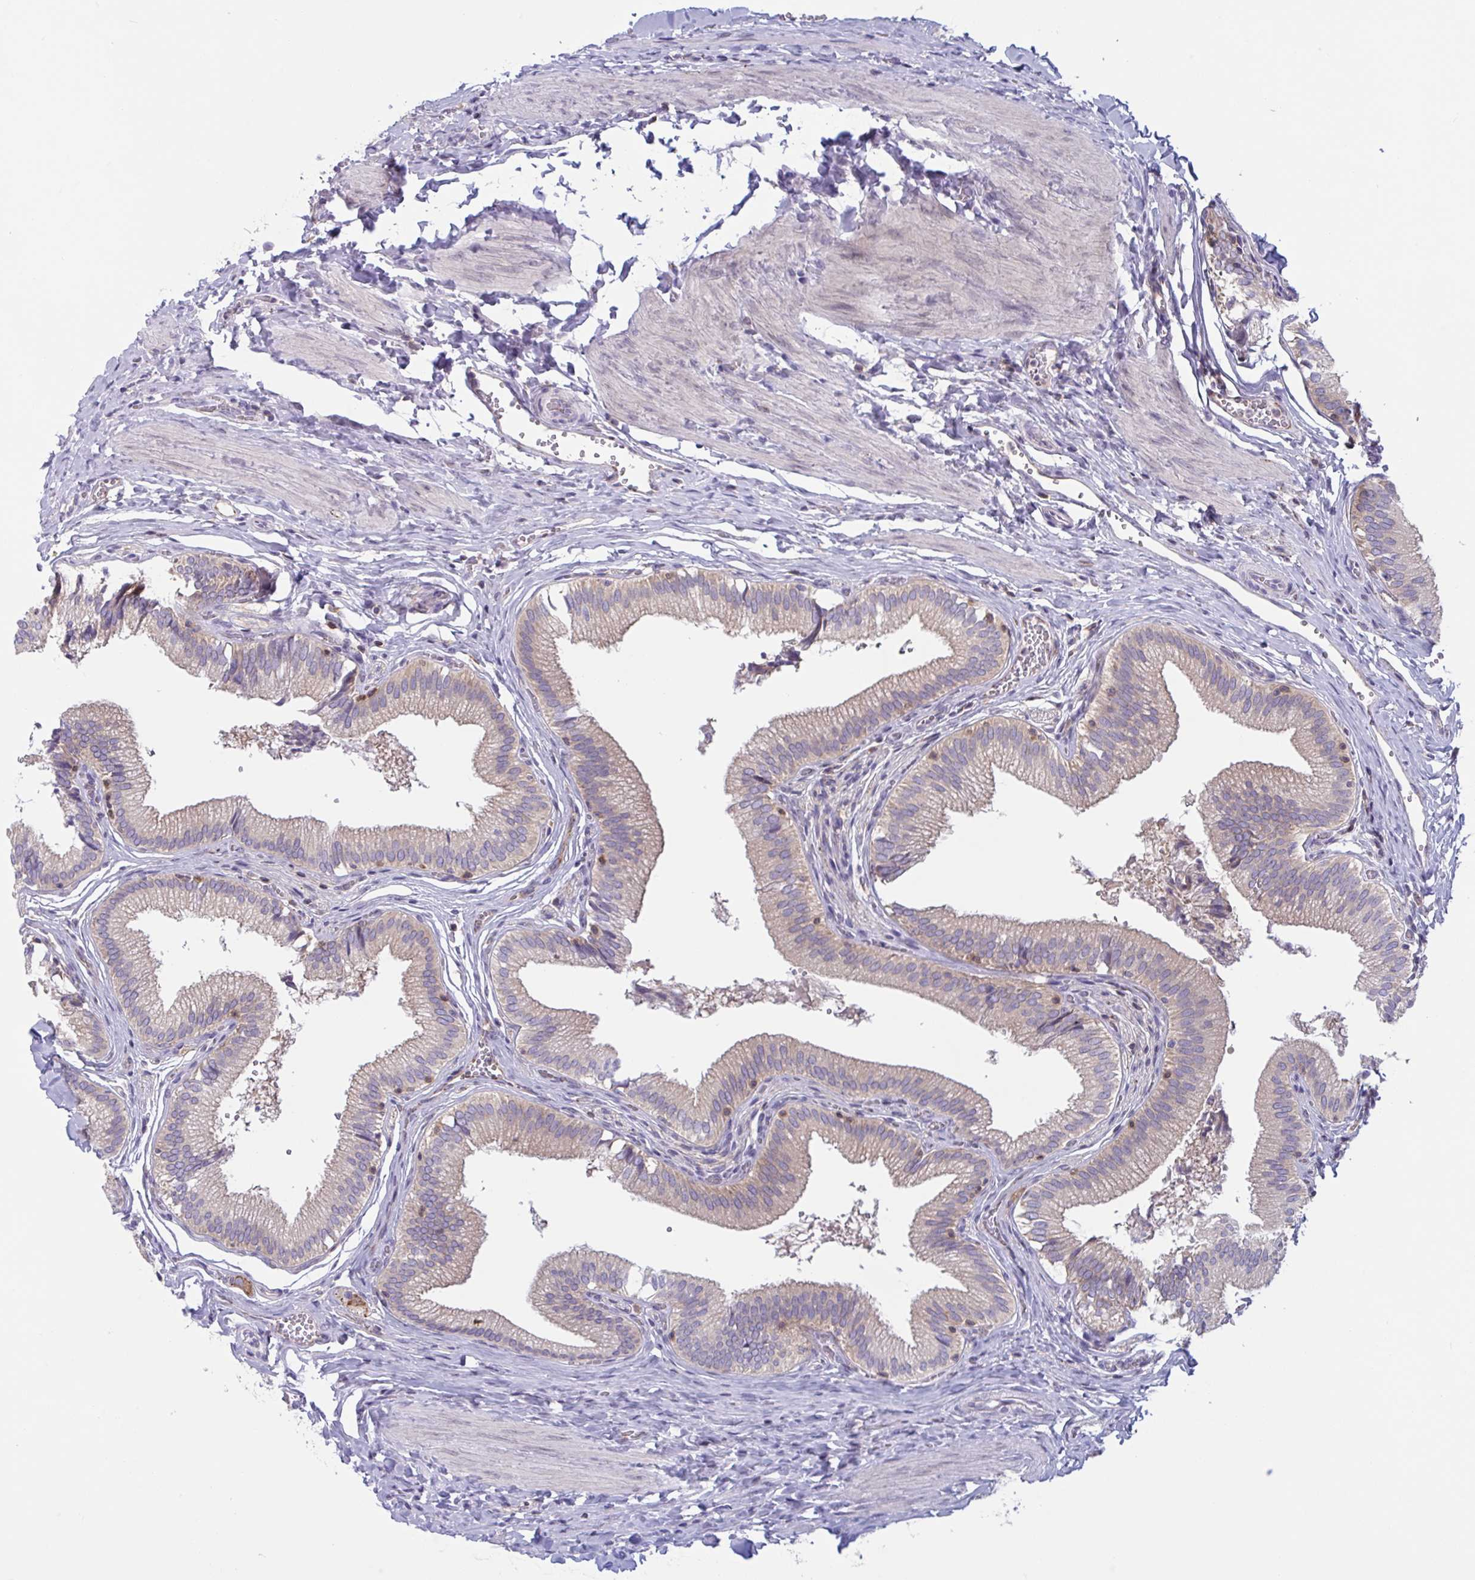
{"staining": {"intensity": "moderate", "quantity": "25%-75%", "location": "cytoplasmic/membranous"}, "tissue": "gallbladder", "cell_type": "Glandular cells", "image_type": "normal", "snomed": [{"axis": "morphology", "description": "Normal tissue, NOS"}, {"axis": "topography", "description": "Gallbladder"}, {"axis": "topography", "description": "Peripheral nerve tissue"}], "caption": "An image of gallbladder stained for a protein displays moderate cytoplasmic/membranous brown staining in glandular cells. (DAB (3,3'-diaminobenzidine) IHC with brightfield microscopy, high magnification).", "gene": "TANK", "patient": {"sex": "male", "age": 17}}